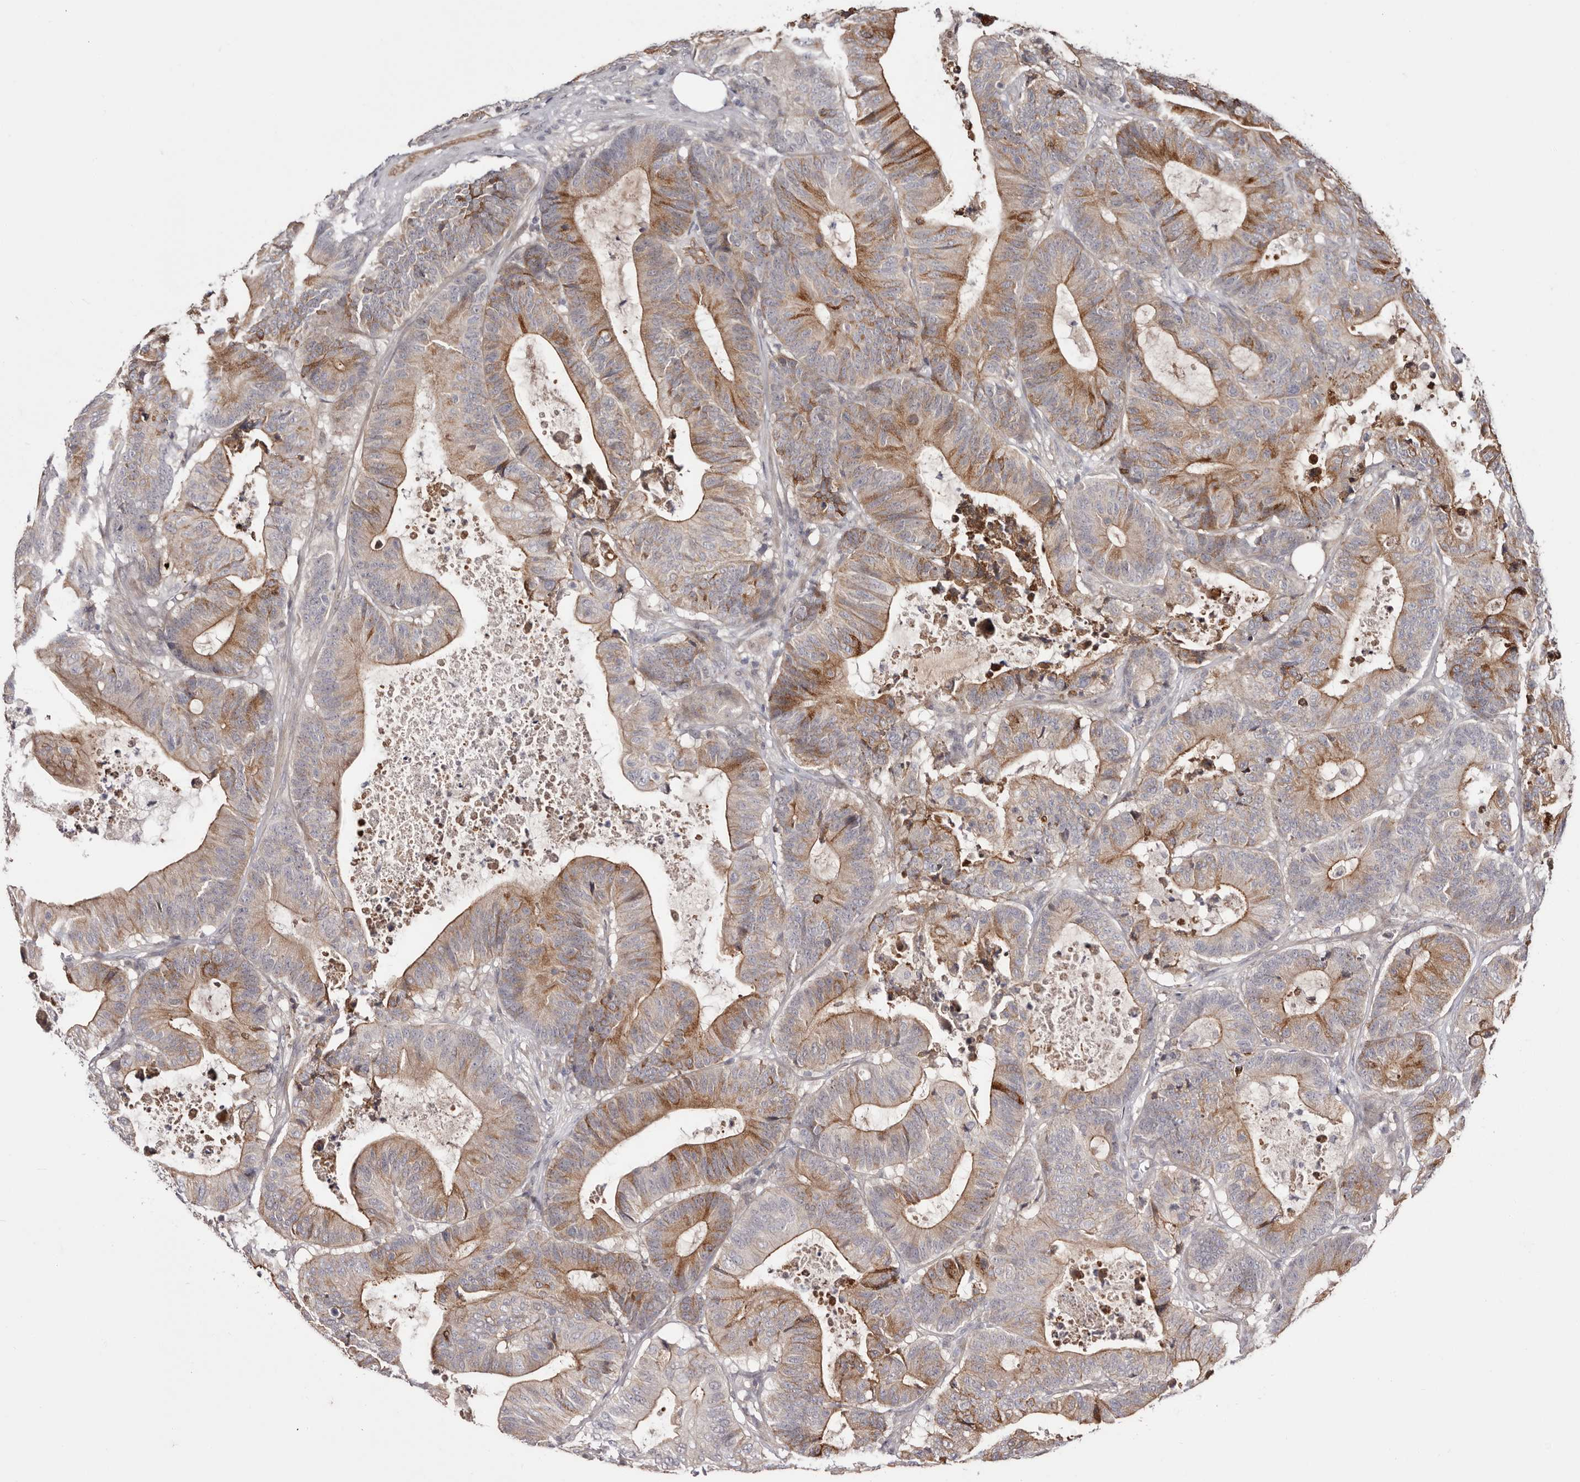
{"staining": {"intensity": "strong", "quantity": "<25%", "location": "cytoplasmic/membranous"}, "tissue": "colorectal cancer", "cell_type": "Tumor cells", "image_type": "cancer", "snomed": [{"axis": "morphology", "description": "Adenocarcinoma, NOS"}, {"axis": "topography", "description": "Colon"}], "caption": "Colorectal adenocarcinoma was stained to show a protein in brown. There is medium levels of strong cytoplasmic/membranous positivity in about <25% of tumor cells. (DAB (3,3'-diaminobenzidine) IHC with brightfield microscopy, high magnification).", "gene": "EGR3", "patient": {"sex": "female", "age": 84}}